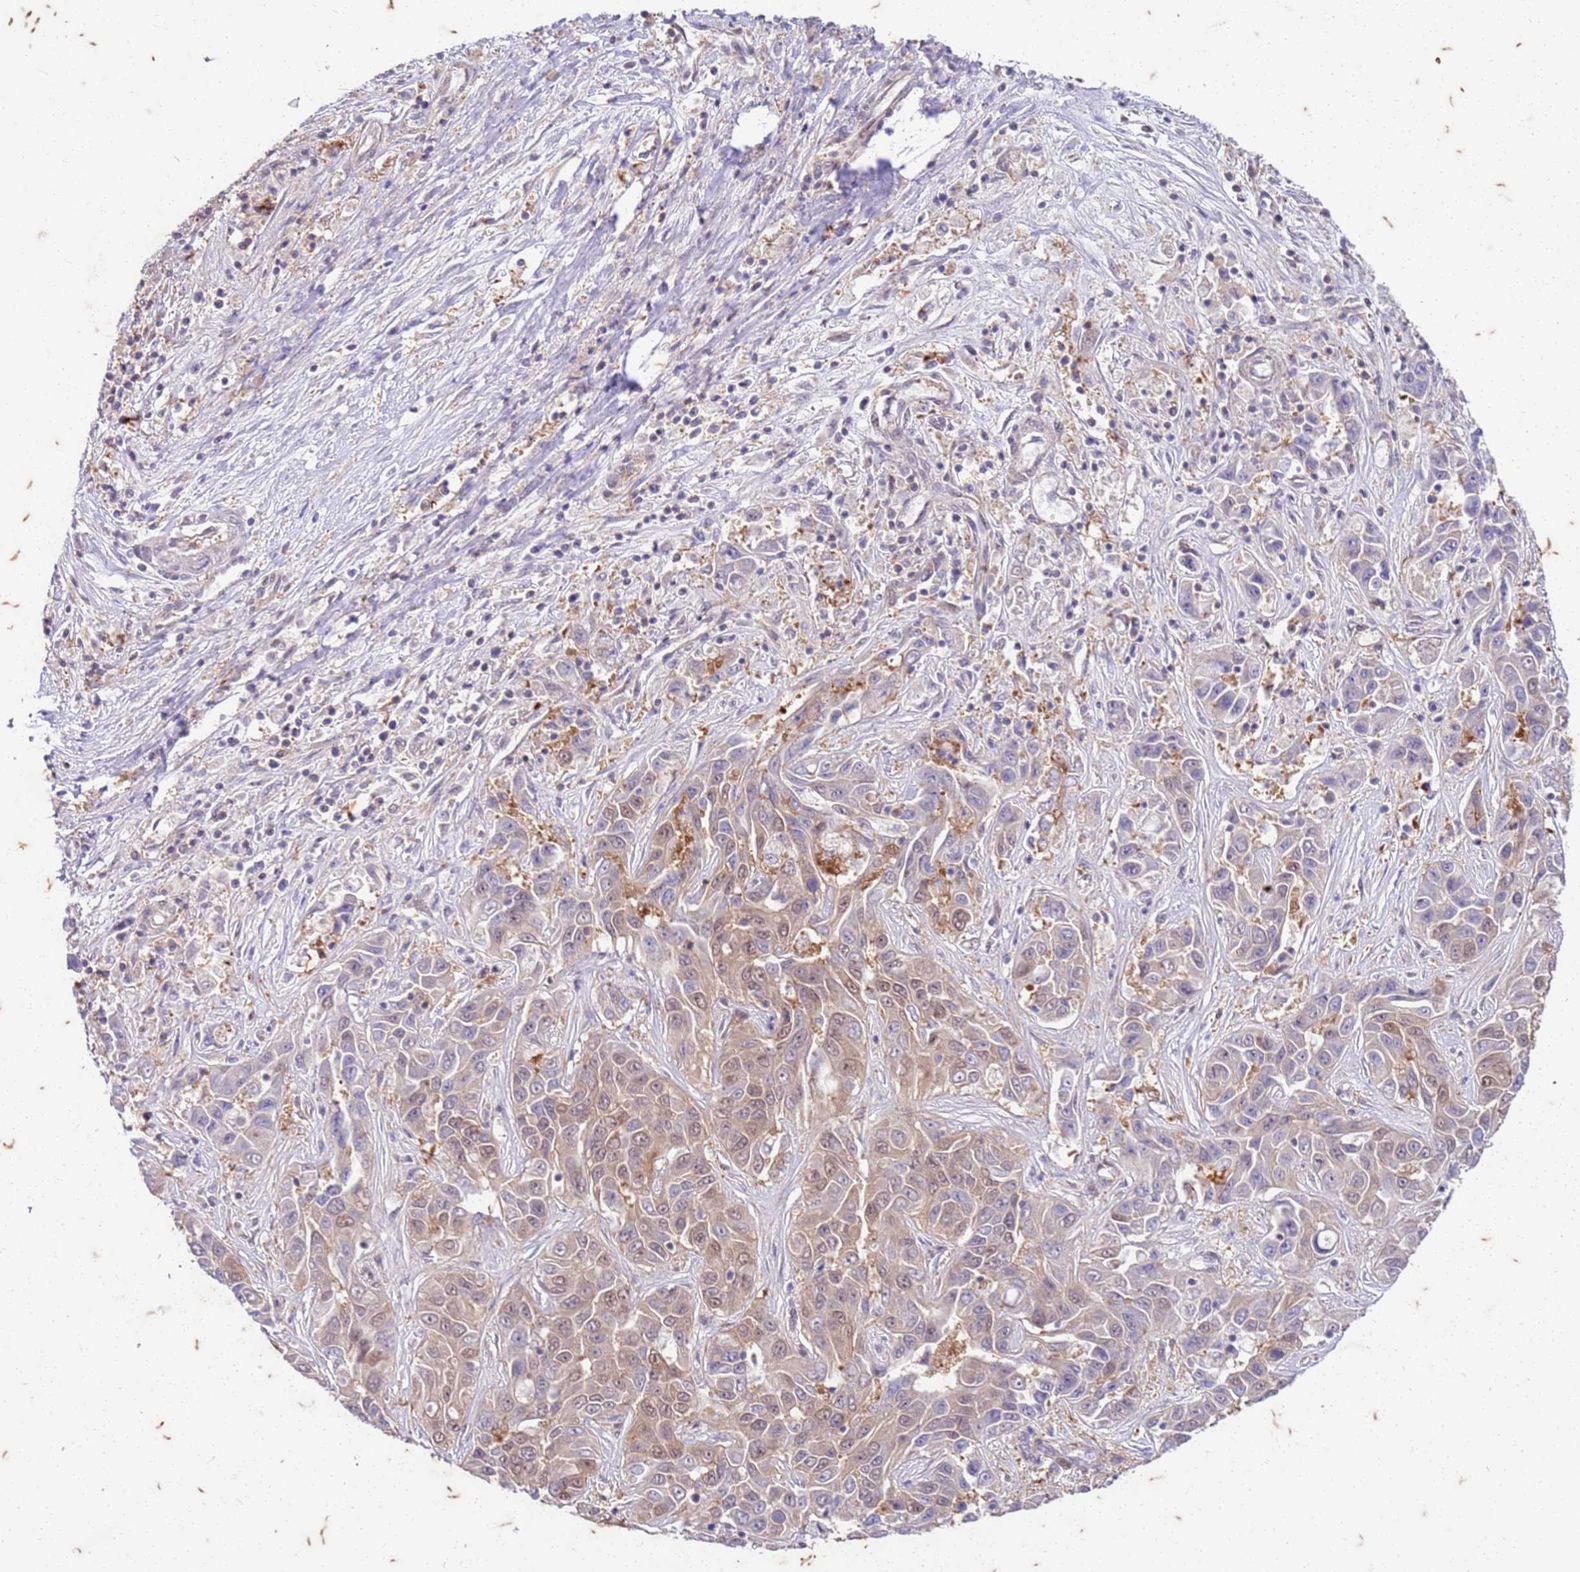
{"staining": {"intensity": "weak", "quantity": ">75%", "location": "cytoplasmic/membranous,nuclear"}, "tissue": "liver cancer", "cell_type": "Tumor cells", "image_type": "cancer", "snomed": [{"axis": "morphology", "description": "Cholangiocarcinoma"}, {"axis": "topography", "description": "Liver"}], "caption": "IHC of human liver cholangiocarcinoma reveals low levels of weak cytoplasmic/membranous and nuclear expression in about >75% of tumor cells.", "gene": "RAPGEF3", "patient": {"sex": "female", "age": 52}}